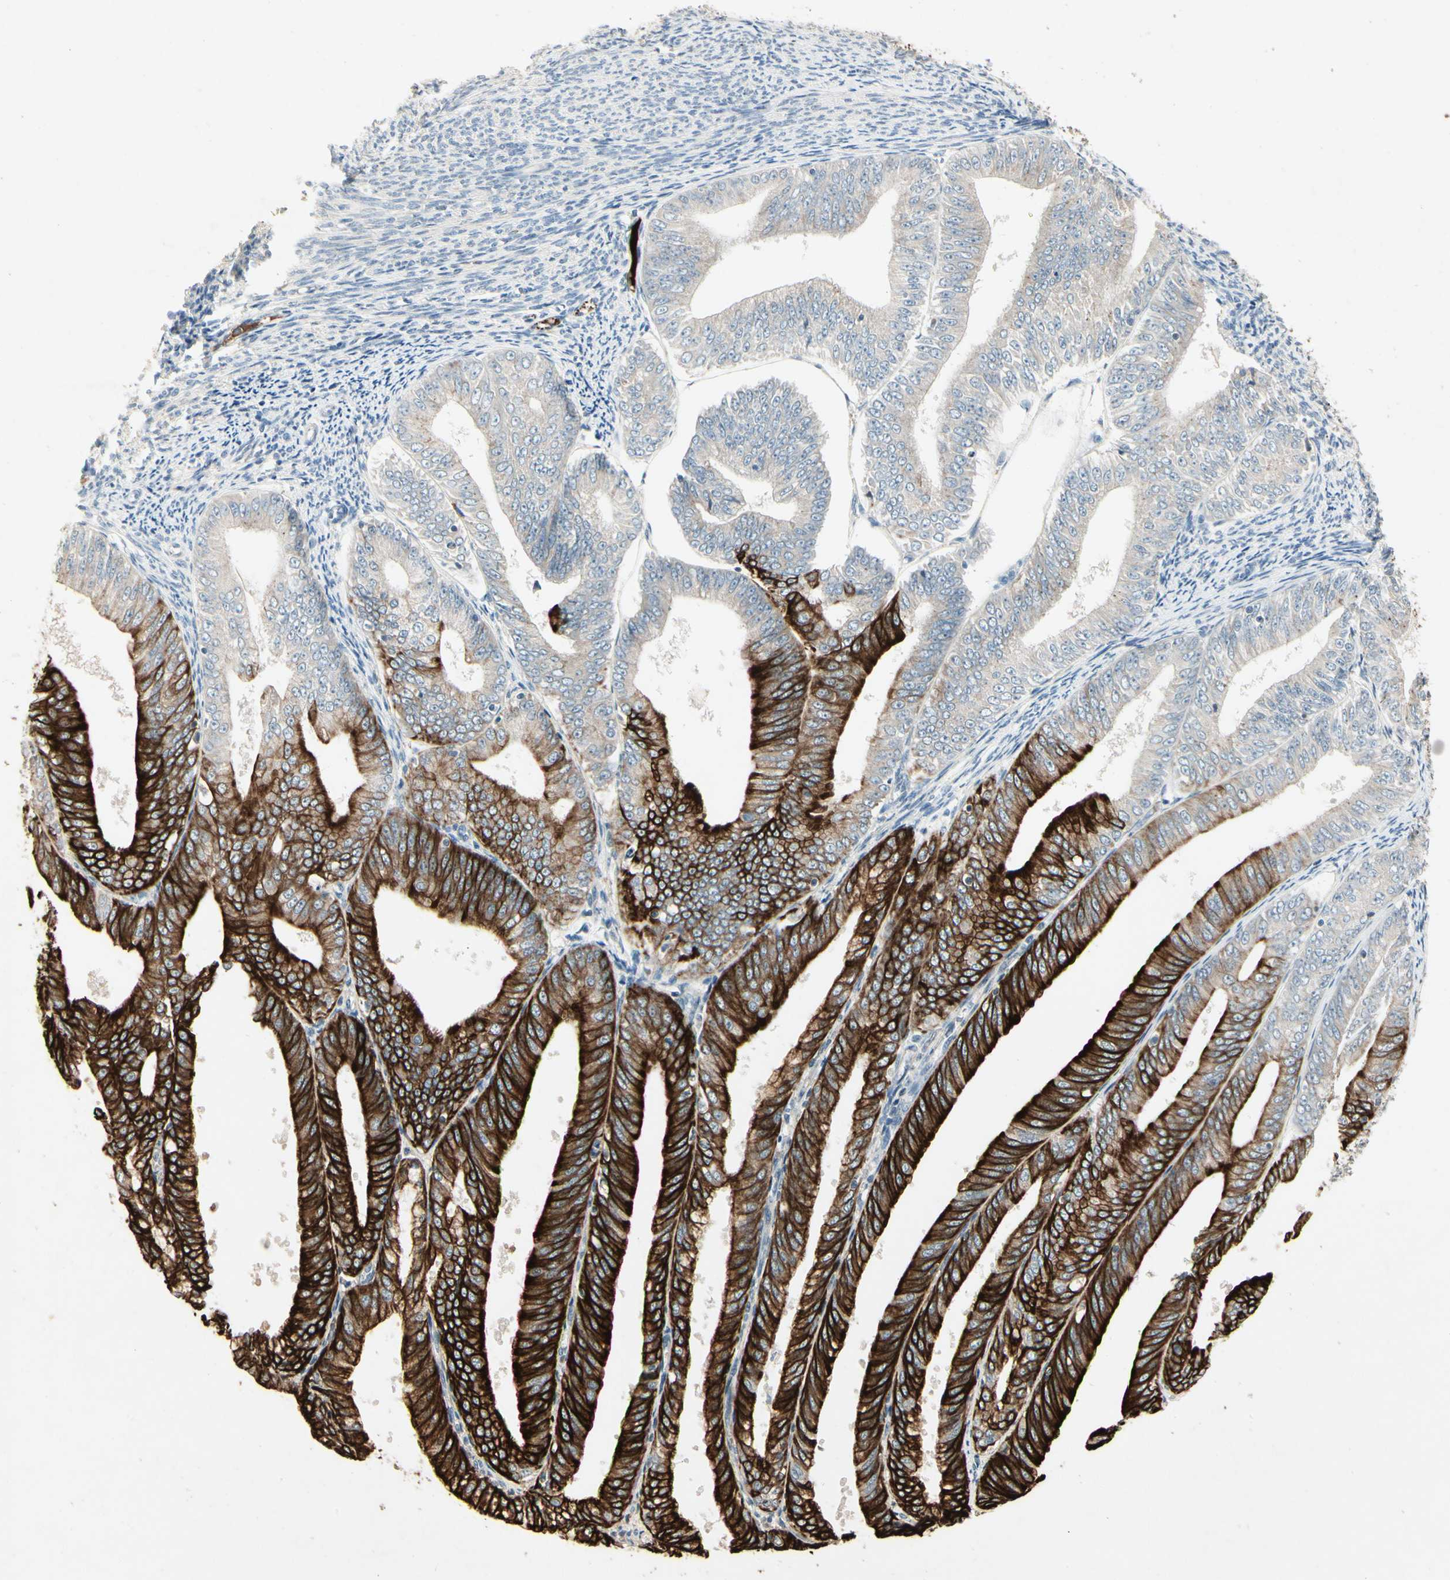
{"staining": {"intensity": "strong", "quantity": "25%-75%", "location": "cytoplasmic/membranous"}, "tissue": "endometrial cancer", "cell_type": "Tumor cells", "image_type": "cancer", "snomed": [{"axis": "morphology", "description": "Adenocarcinoma, NOS"}, {"axis": "topography", "description": "Endometrium"}], "caption": "The immunohistochemical stain shows strong cytoplasmic/membranous positivity in tumor cells of endometrial adenocarcinoma tissue.", "gene": "SKIL", "patient": {"sex": "female", "age": 63}}